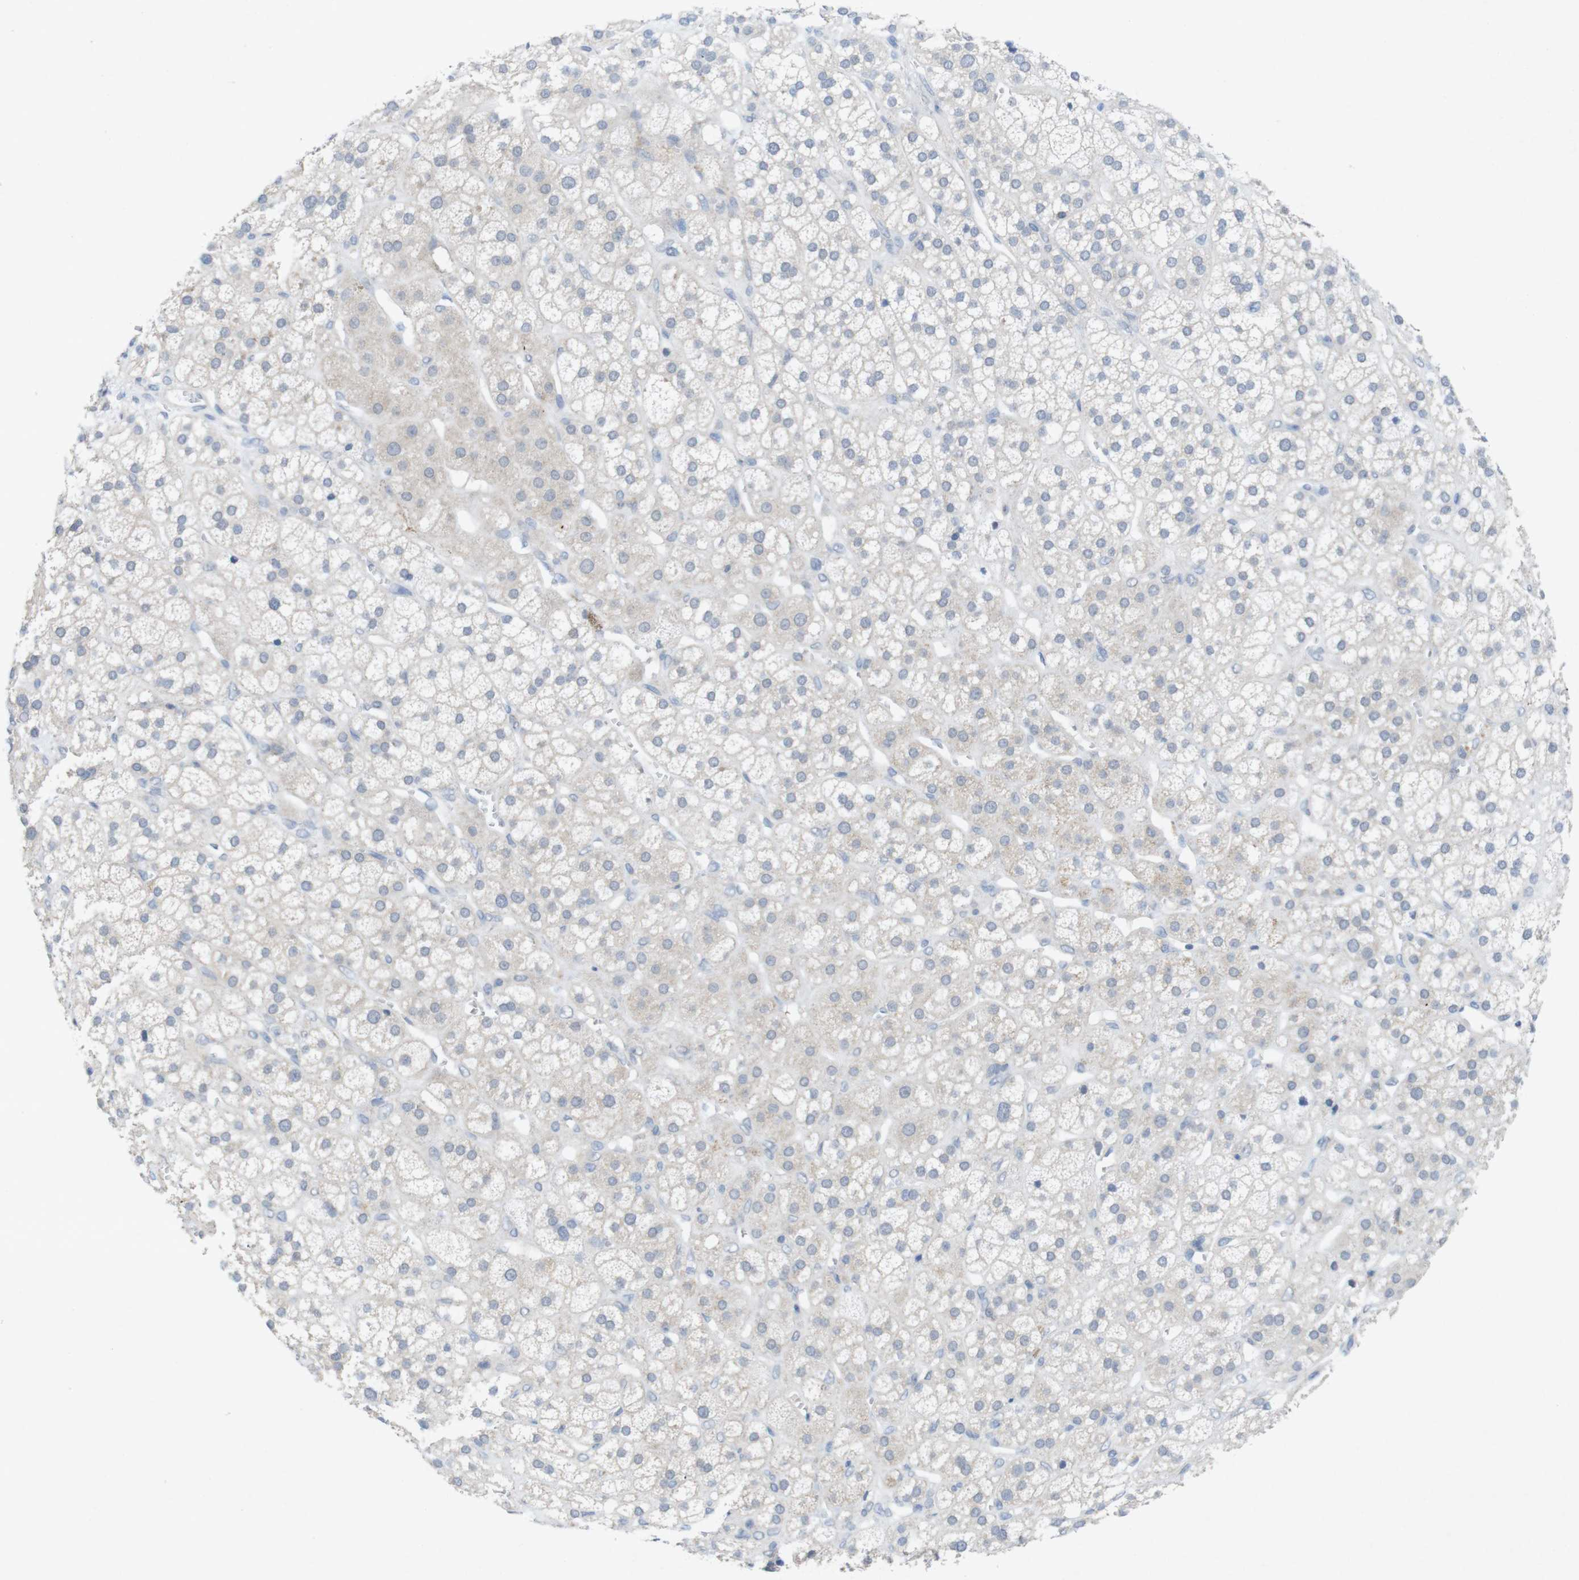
{"staining": {"intensity": "weak", "quantity": "25%-75%", "location": "cytoplasmic/membranous"}, "tissue": "adrenal gland", "cell_type": "Glandular cells", "image_type": "normal", "snomed": [{"axis": "morphology", "description": "Normal tissue, NOS"}, {"axis": "topography", "description": "Adrenal gland"}], "caption": "Immunohistochemistry of normal adrenal gland reveals low levels of weak cytoplasmic/membranous staining in about 25%-75% of glandular cells. (Brightfield microscopy of DAB IHC at high magnification).", "gene": "SLAMF7", "patient": {"sex": "male", "age": 56}}